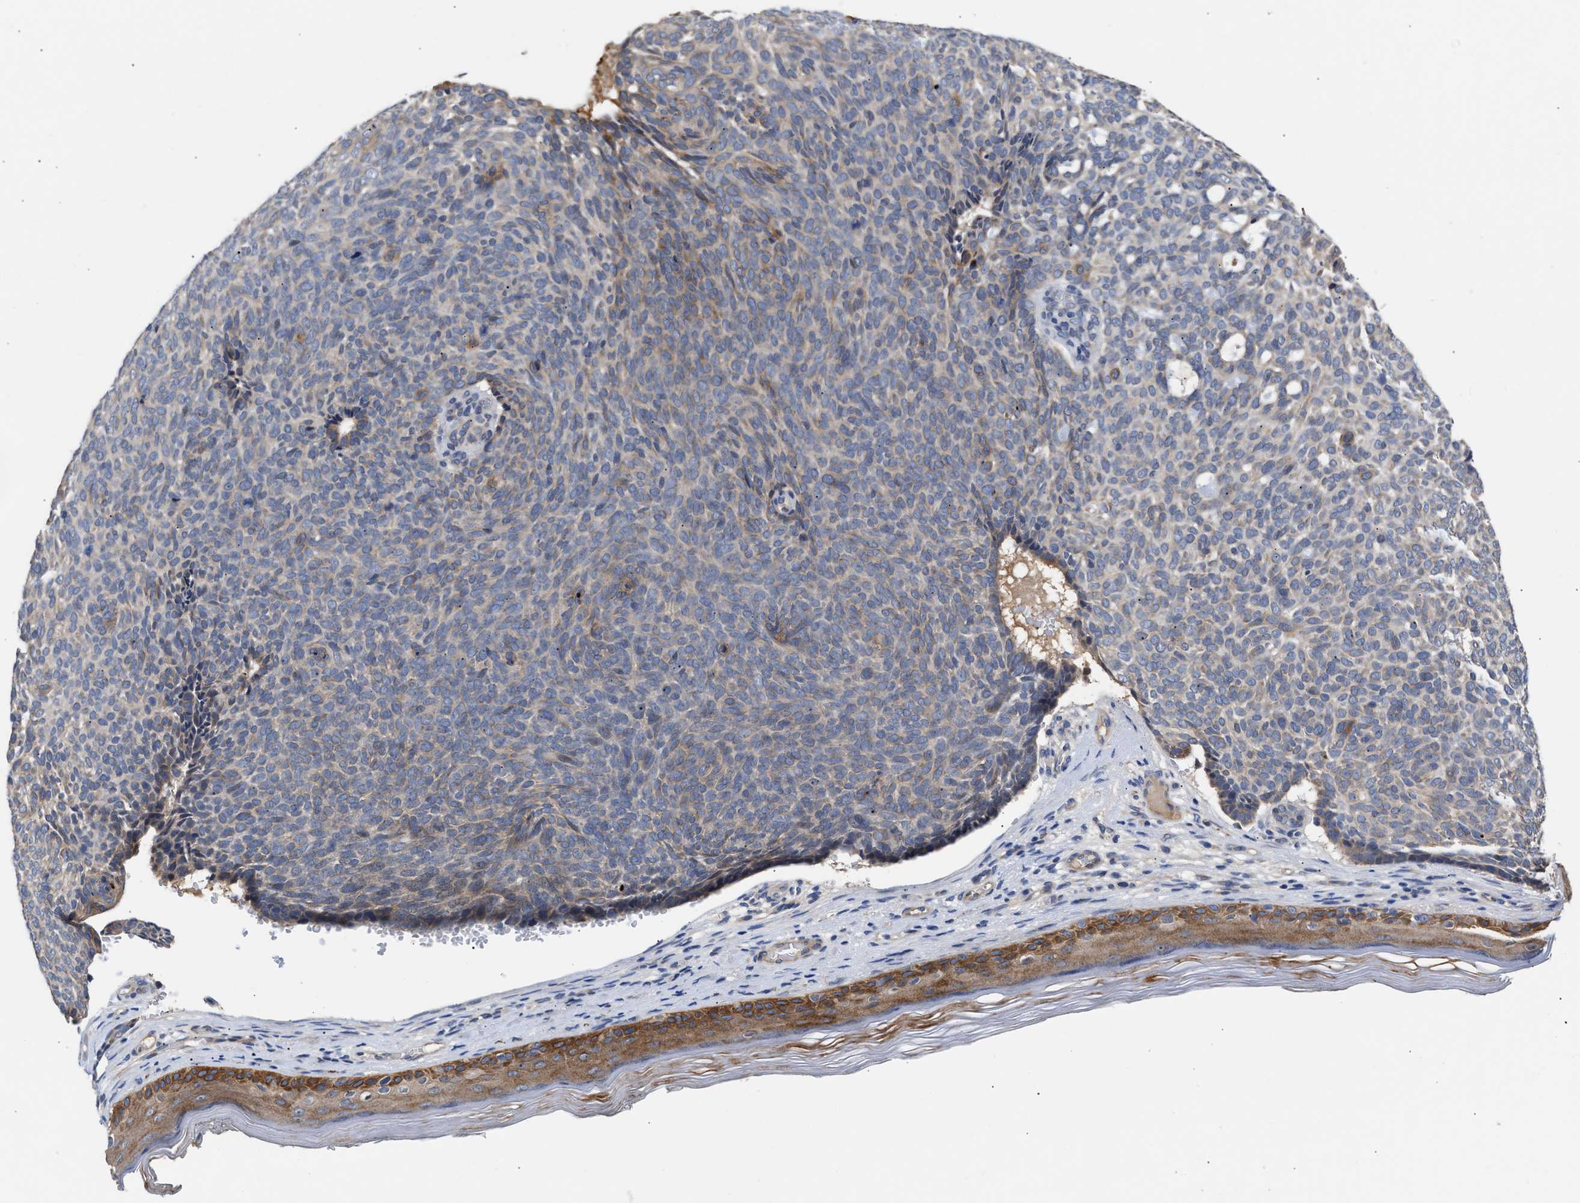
{"staining": {"intensity": "weak", "quantity": "<25%", "location": "cytoplasmic/membranous"}, "tissue": "skin cancer", "cell_type": "Tumor cells", "image_type": "cancer", "snomed": [{"axis": "morphology", "description": "Basal cell carcinoma"}, {"axis": "topography", "description": "Skin"}], "caption": "This is an immunohistochemistry (IHC) histopathology image of human skin cancer. There is no staining in tumor cells.", "gene": "CCDC146", "patient": {"sex": "male", "age": 61}}